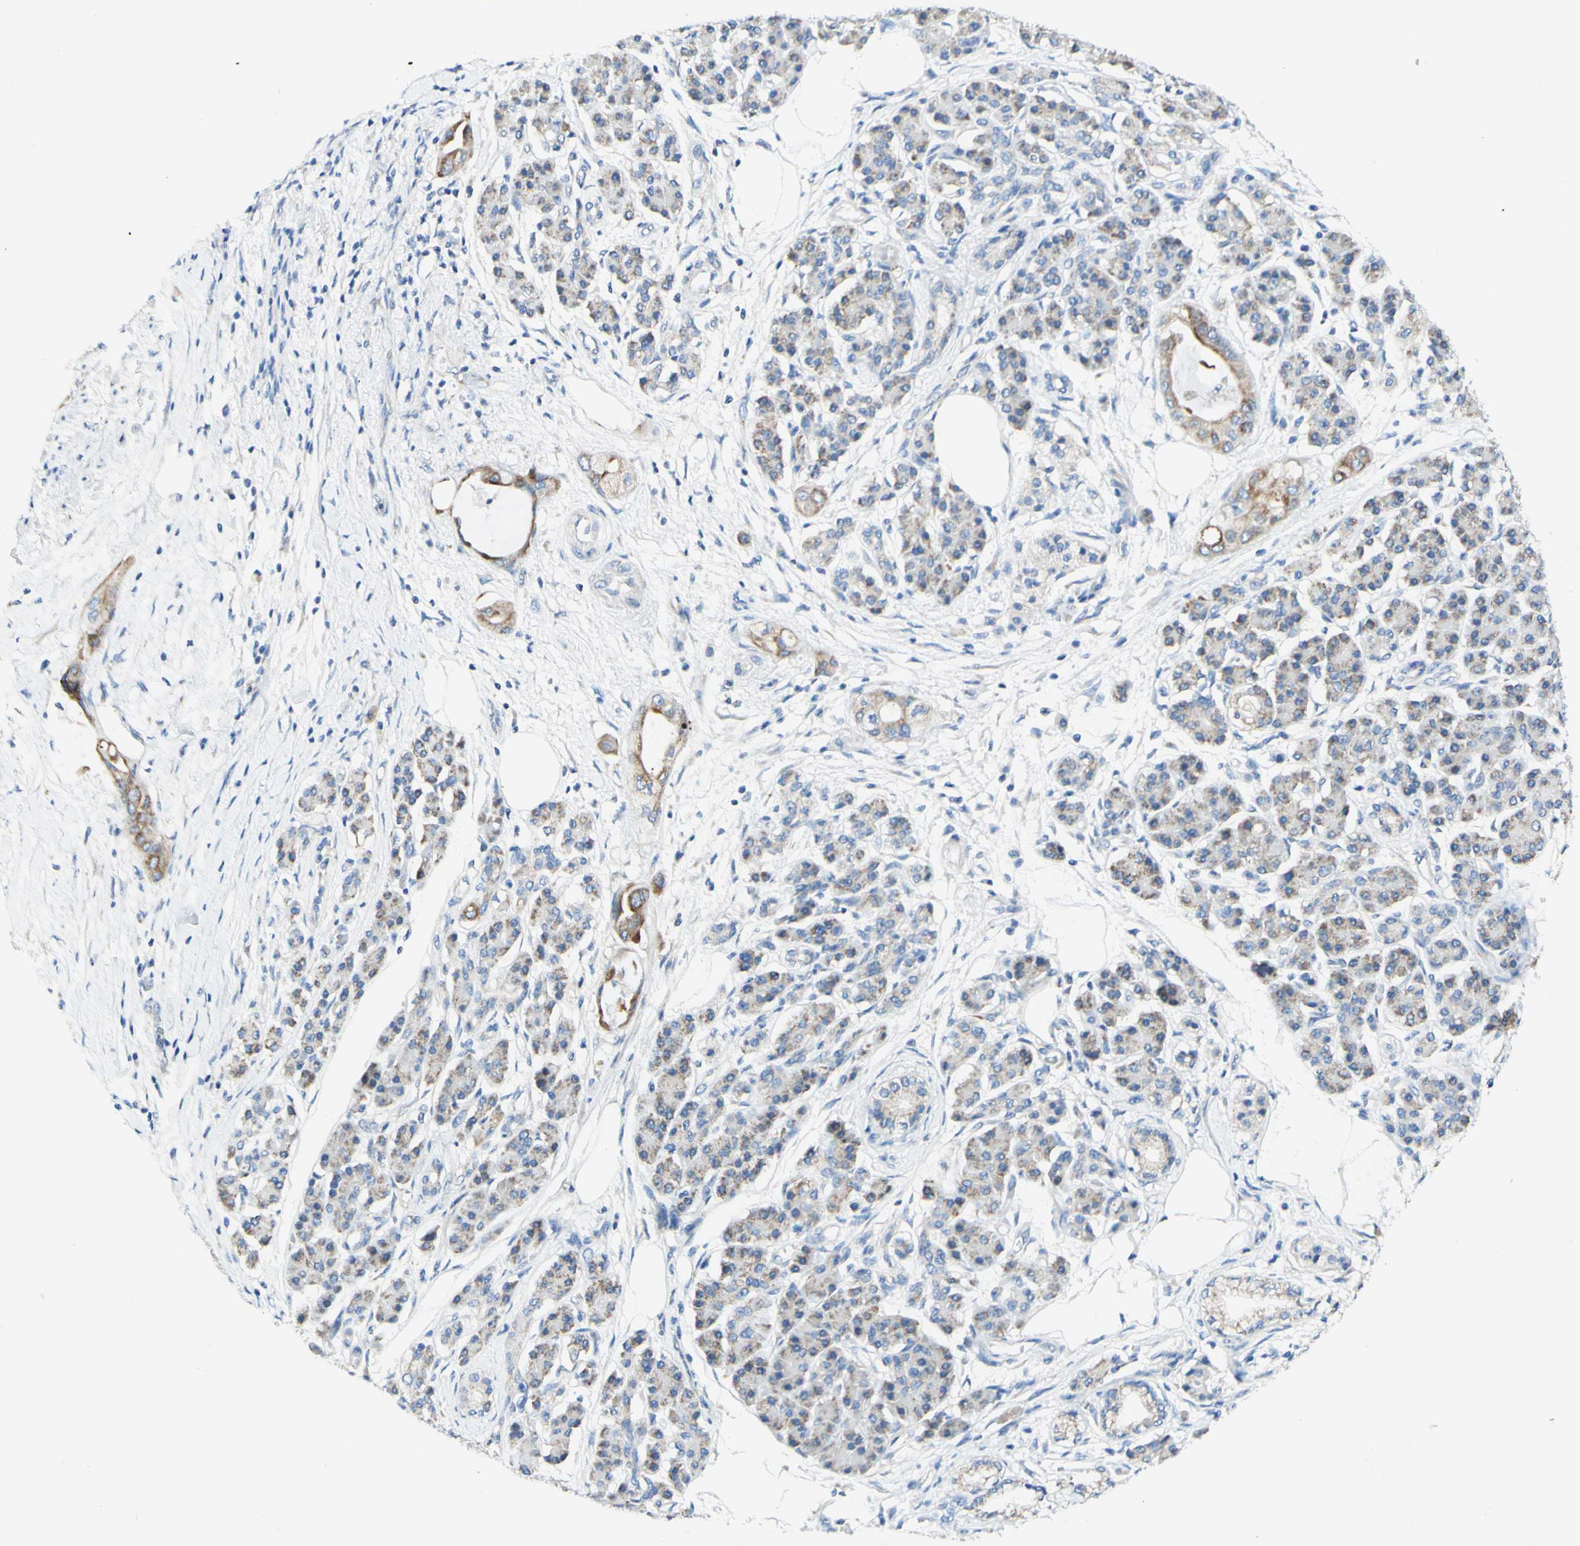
{"staining": {"intensity": "moderate", "quantity": ">75%", "location": "cytoplasmic/membranous"}, "tissue": "pancreatic cancer", "cell_type": "Tumor cells", "image_type": "cancer", "snomed": [{"axis": "morphology", "description": "Adenocarcinoma, NOS"}, {"axis": "morphology", "description": "Adenocarcinoma, metastatic, NOS"}, {"axis": "topography", "description": "Lymph node"}, {"axis": "topography", "description": "Pancreas"}, {"axis": "topography", "description": "Duodenum"}], "caption": "Immunohistochemical staining of pancreatic metastatic adenocarcinoma demonstrates medium levels of moderate cytoplasmic/membranous protein expression in approximately >75% of tumor cells.", "gene": "ARMC10", "patient": {"sex": "female", "age": 64}}